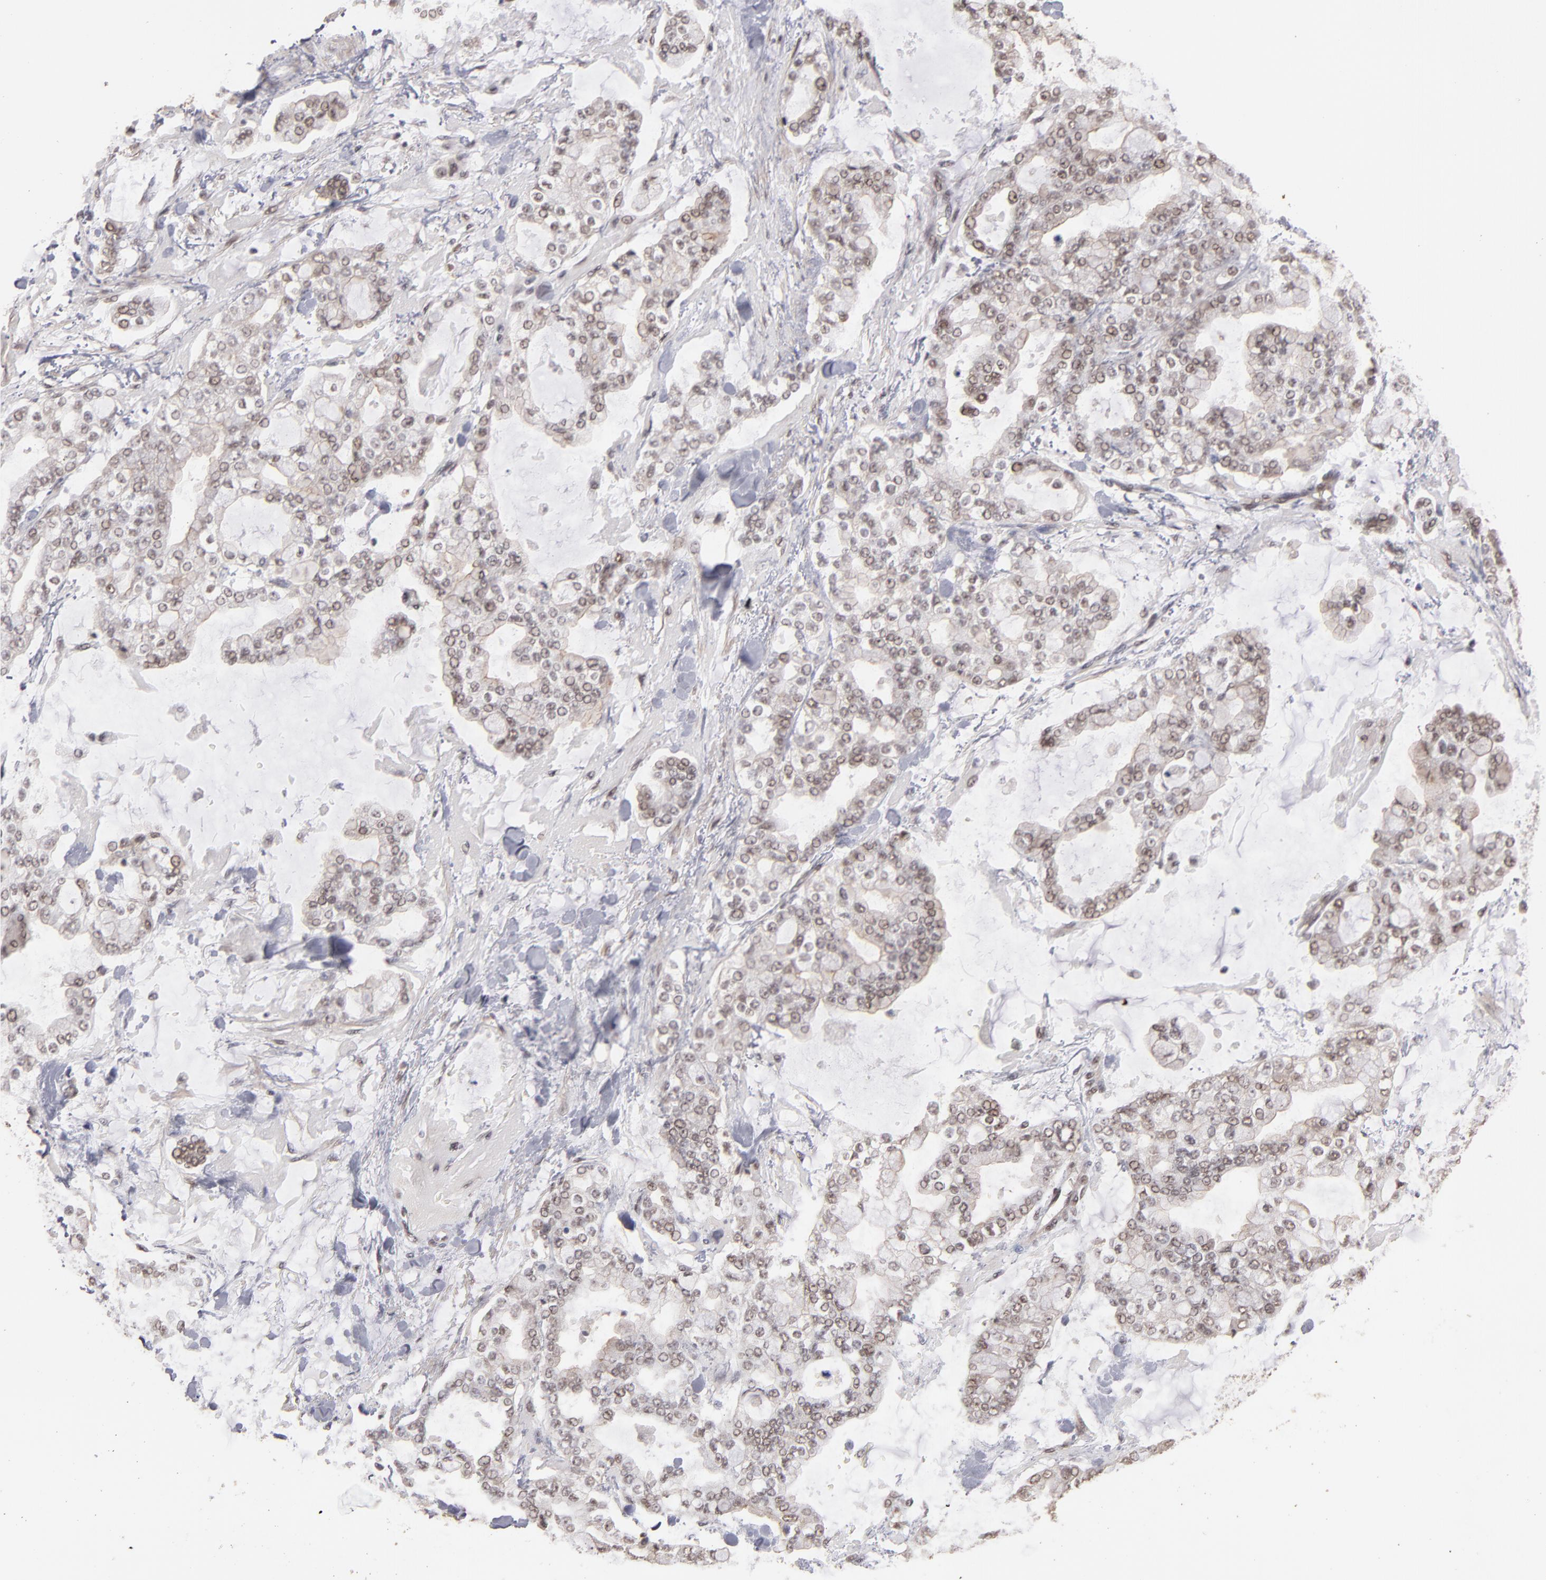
{"staining": {"intensity": "weak", "quantity": ">75%", "location": "nuclear"}, "tissue": "stomach cancer", "cell_type": "Tumor cells", "image_type": "cancer", "snomed": [{"axis": "morphology", "description": "Normal tissue, NOS"}, {"axis": "morphology", "description": "Adenocarcinoma, NOS"}, {"axis": "topography", "description": "Stomach, upper"}, {"axis": "topography", "description": "Stomach"}], "caption": "Immunohistochemistry (IHC) (DAB (3,3'-diaminobenzidine)) staining of human adenocarcinoma (stomach) shows weak nuclear protein positivity in about >75% of tumor cells. (IHC, brightfield microscopy, high magnification).", "gene": "CLOCK", "patient": {"sex": "male", "age": 76}}